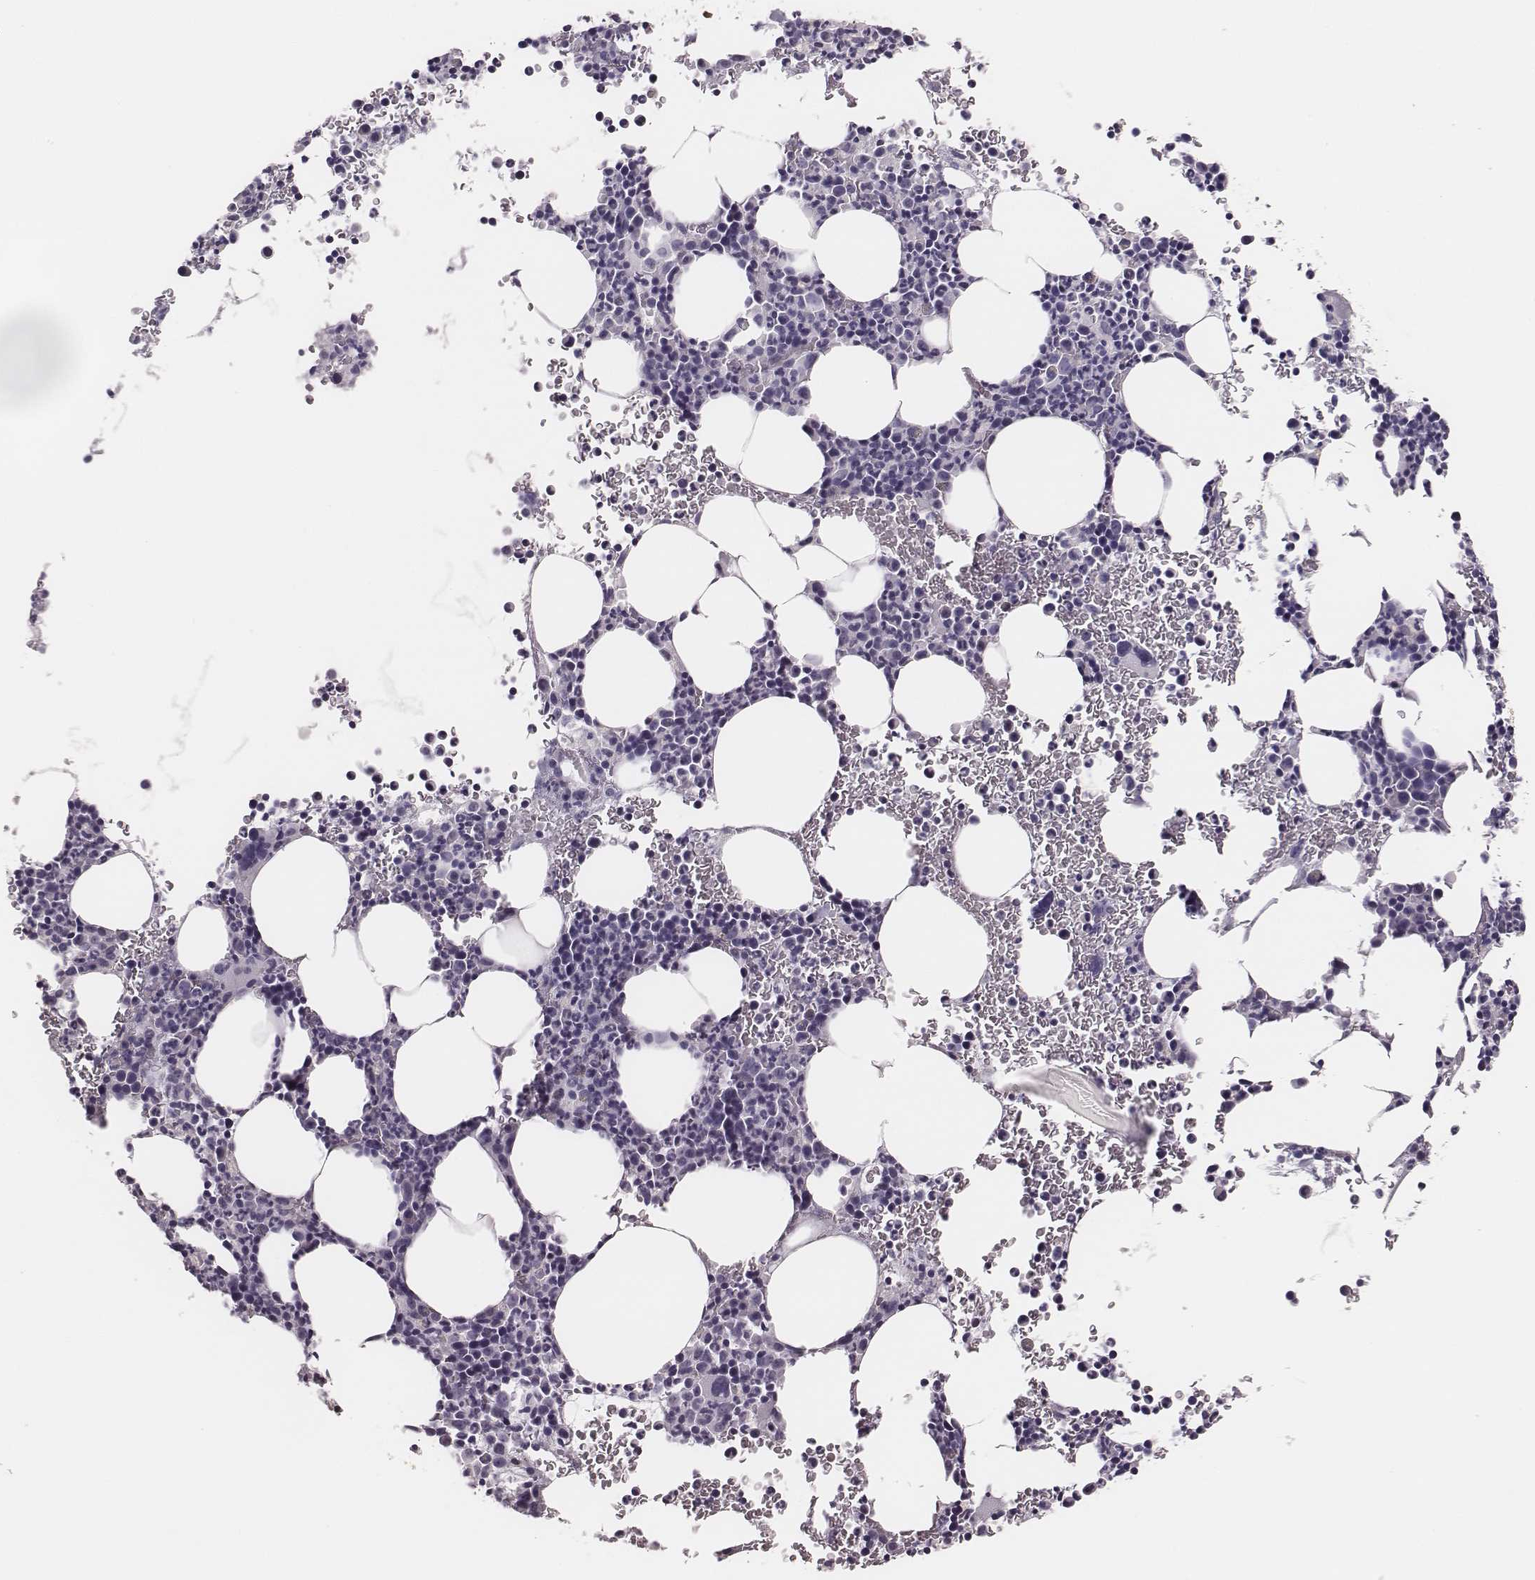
{"staining": {"intensity": "negative", "quantity": "none", "location": "none"}, "tissue": "bone marrow", "cell_type": "Hematopoietic cells", "image_type": "normal", "snomed": [{"axis": "morphology", "description": "Normal tissue, NOS"}, {"axis": "topography", "description": "Bone marrow"}], "caption": "There is no significant expression in hematopoietic cells of bone marrow. (Stains: DAB immunohistochemistry (IHC) with hematoxylin counter stain, Microscopy: brightfield microscopy at high magnification).", "gene": "ADGRF4", "patient": {"sex": "male", "age": 81}}